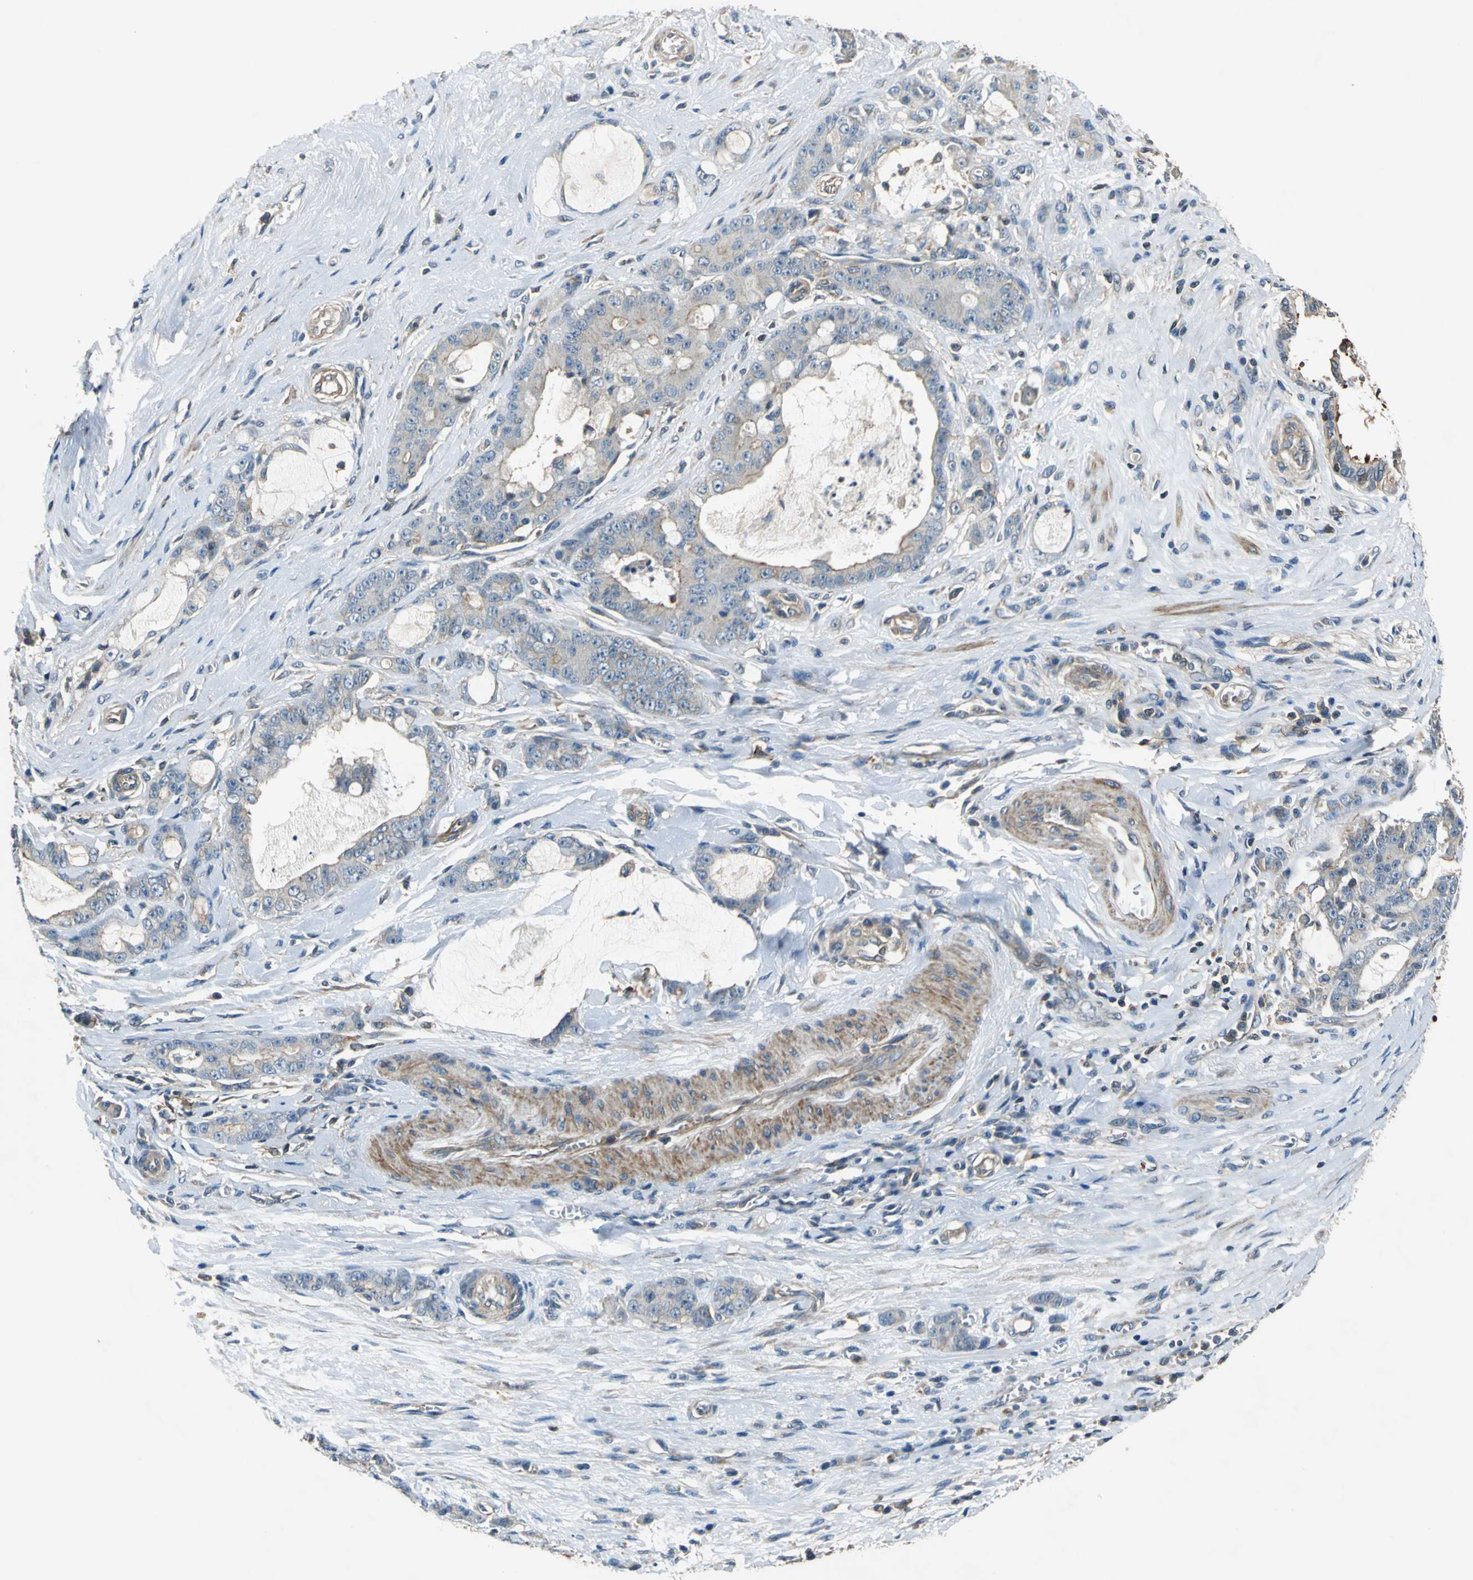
{"staining": {"intensity": "moderate", "quantity": "25%-75%", "location": "cytoplasmic/membranous"}, "tissue": "pancreatic cancer", "cell_type": "Tumor cells", "image_type": "cancer", "snomed": [{"axis": "morphology", "description": "Adenocarcinoma, NOS"}, {"axis": "topography", "description": "Pancreas"}], "caption": "Protein staining of adenocarcinoma (pancreatic) tissue displays moderate cytoplasmic/membranous staining in approximately 25%-75% of tumor cells. (brown staining indicates protein expression, while blue staining denotes nuclei).", "gene": "PARVA", "patient": {"sex": "female", "age": 73}}